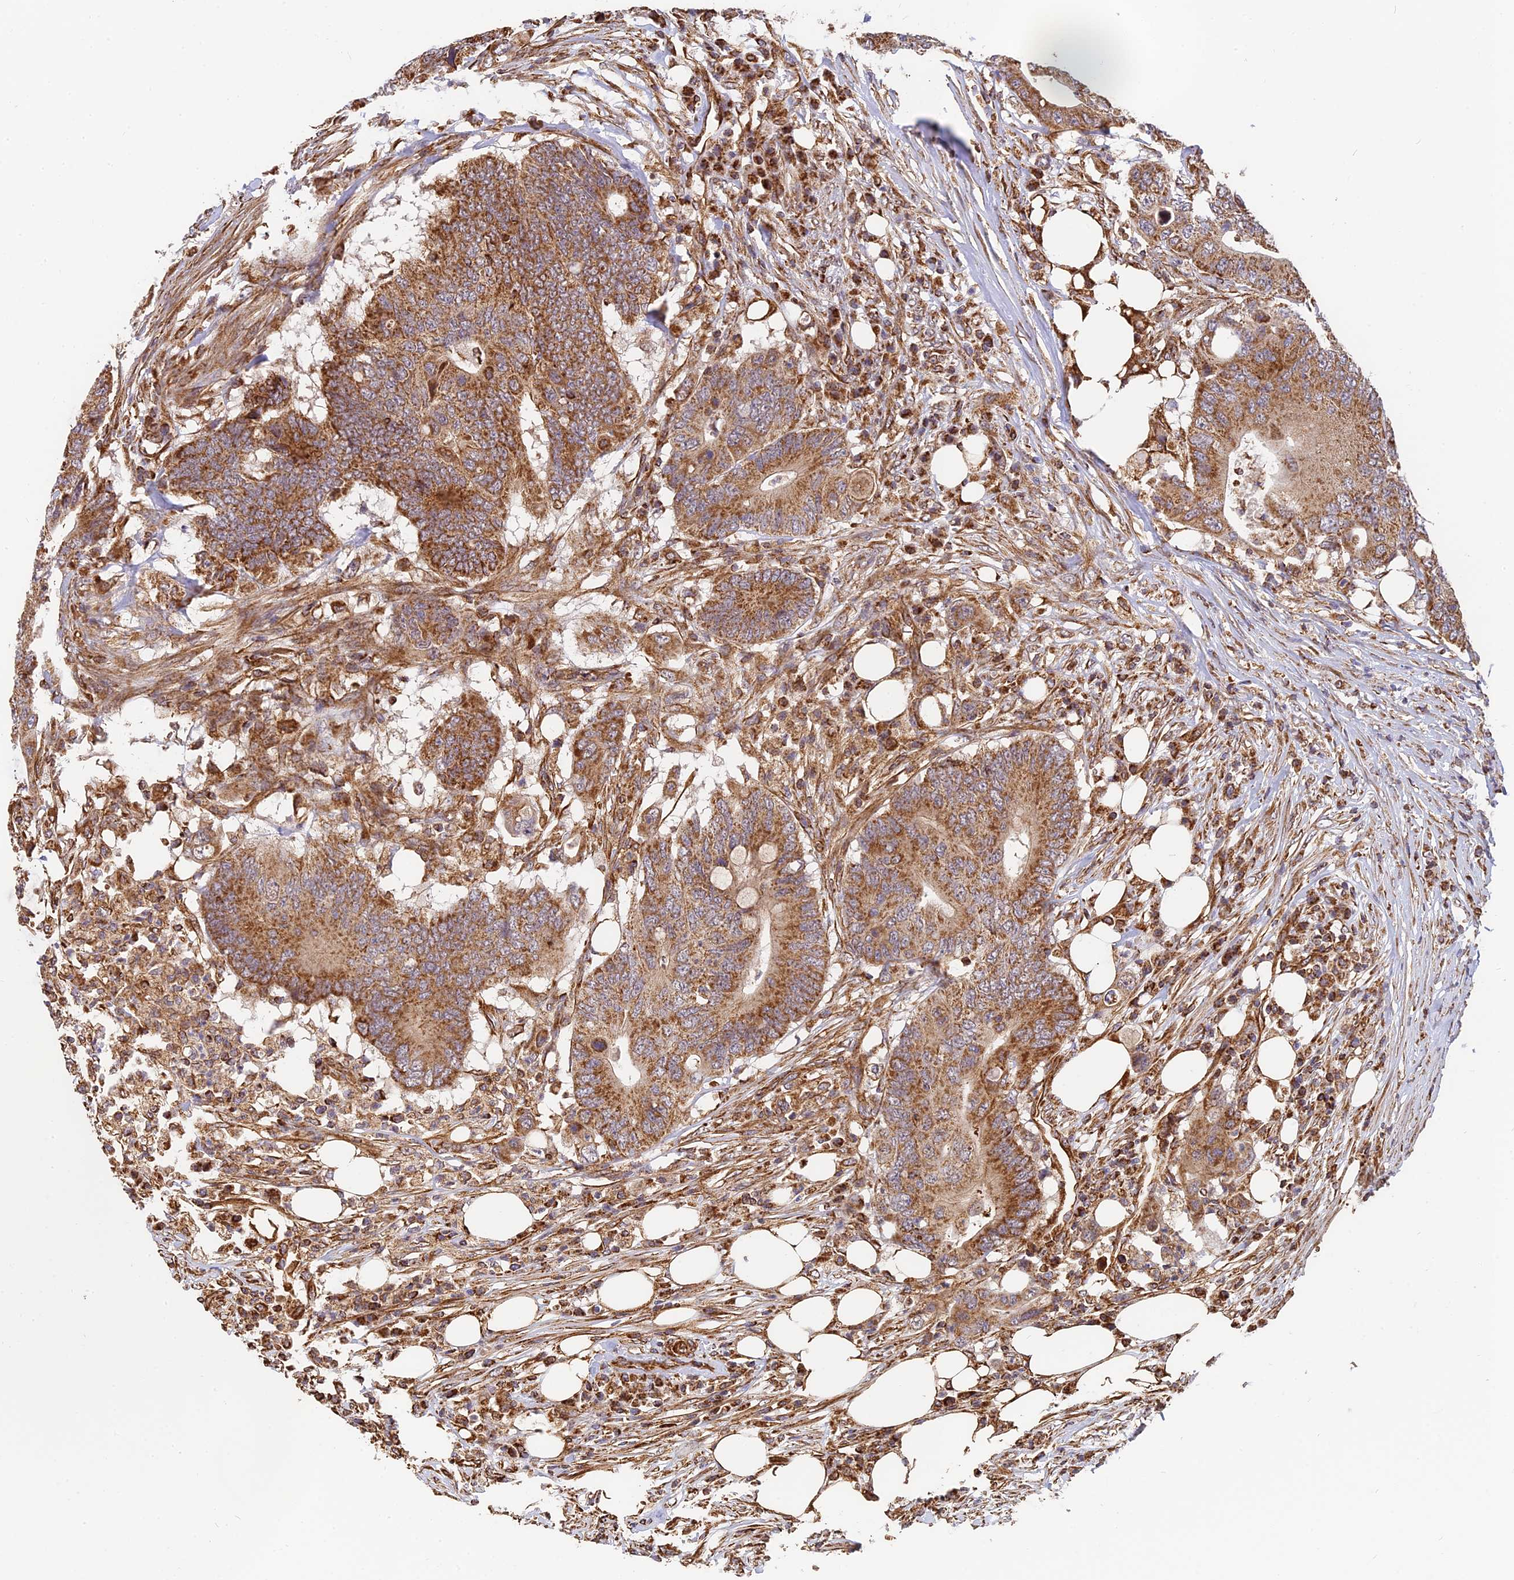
{"staining": {"intensity": "strong", "quantity": "25%-75%", "location": "cytoplasmic/membranous"}, "tissue": "colorectal cancer", "cell_type": "Tumor cells", "image_type": "cancer", "snomed": [{"axis": "morphology", "description": "Adenocarcinoma, NOS"}, {"axis": "topography", "description": "Colon"}], "caption": "Human colorectal cancer (adenocarcinoma) stained with a brown dye reveals strong cytoplasmic/membranous positive expression in approximately 25%-75% of tumor cells.", "gene": "DSTYK", "patient": {"sex": "male", "age": 71}}